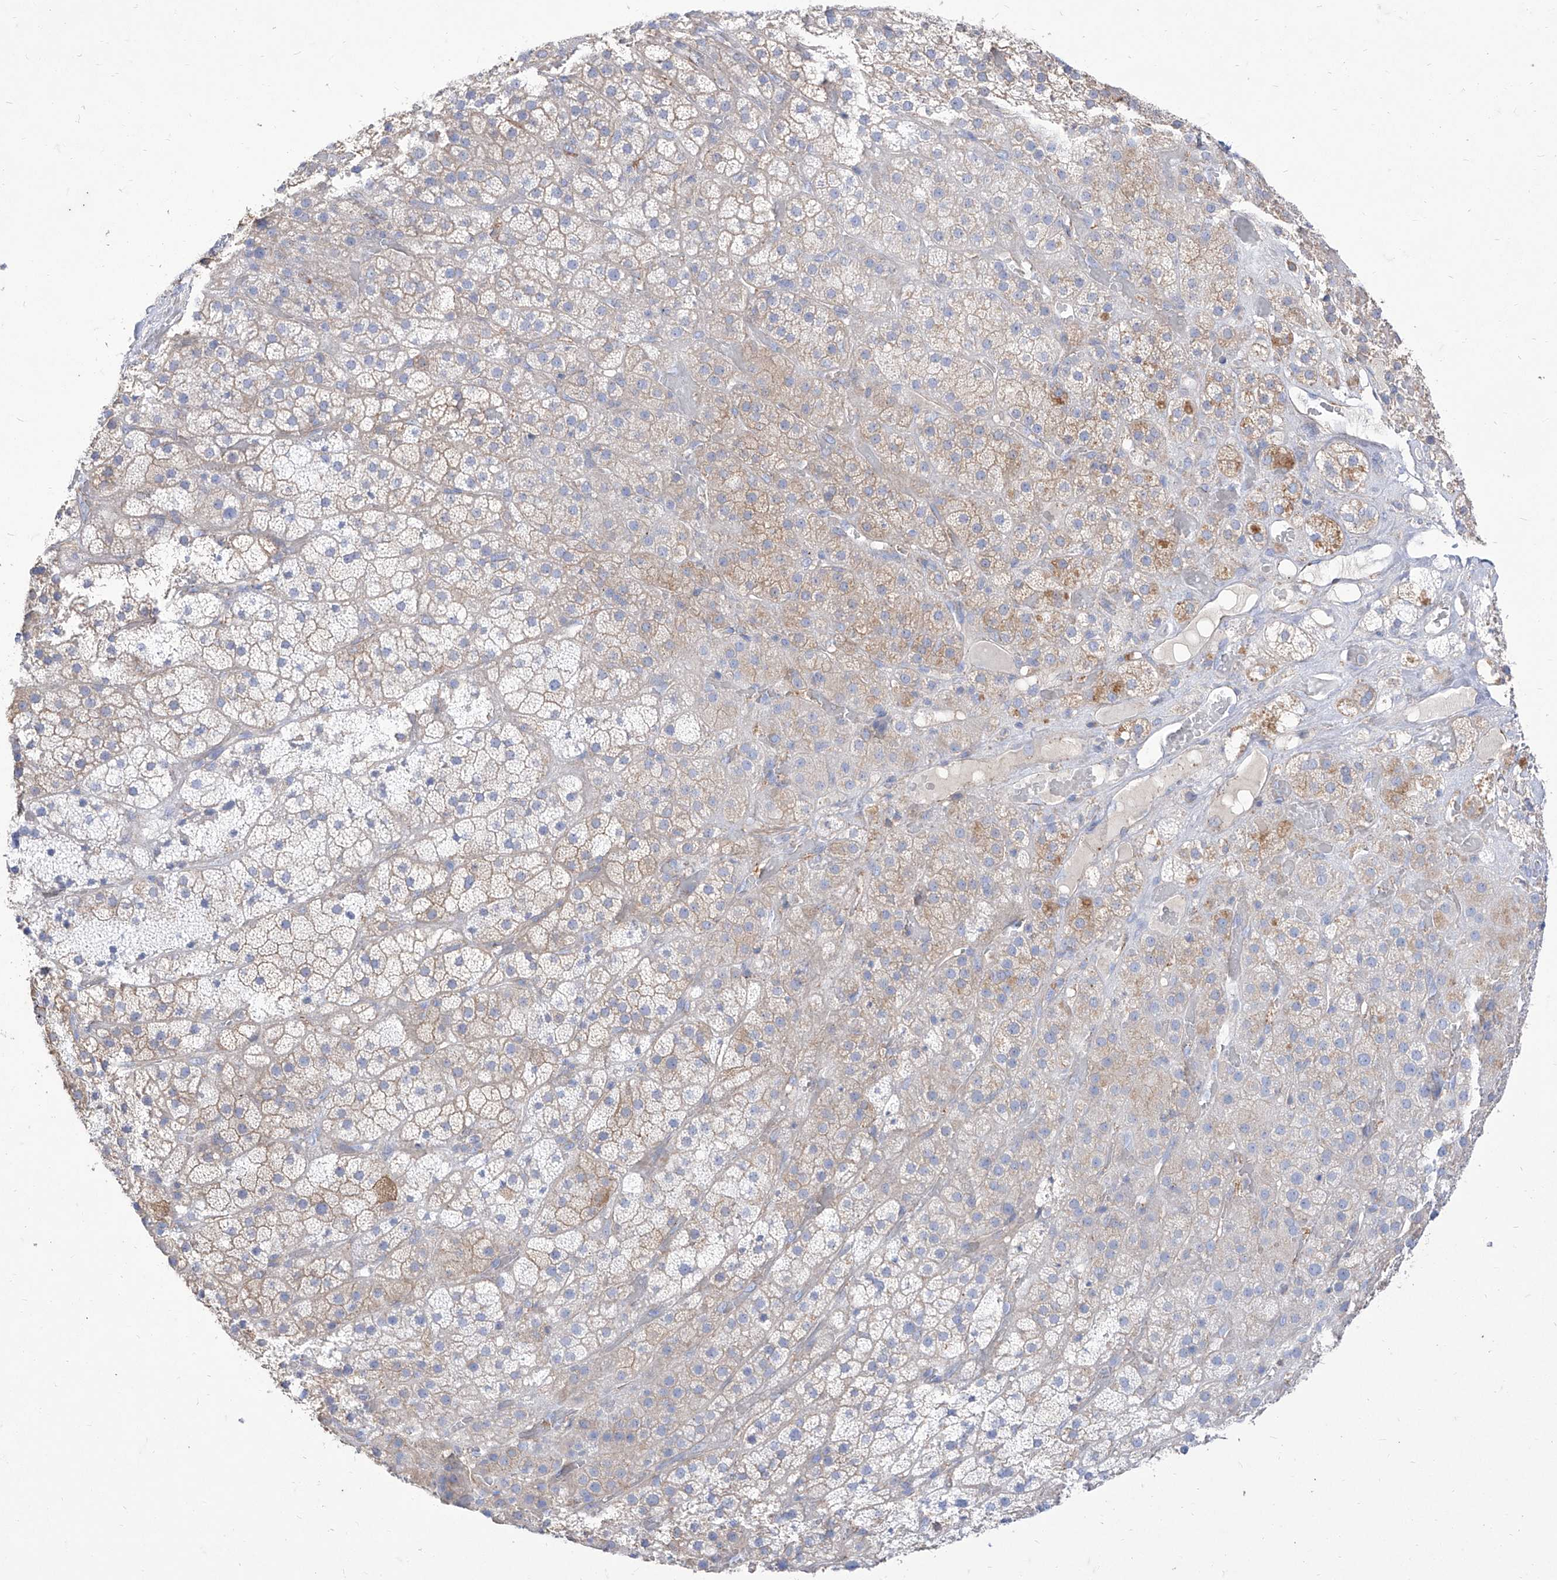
{"staining": {"intensity": "weak", "quantity": "25%-75%", "location": "cytoplasmic/membranous"}, "tissue": "adrenal gland", "cell_type": "Glandular cells", "image_type": "normal", "snomed": [{"axis": "morphology", "description": "Normal tissue, NOS"}, {"axis": "topography", "description": "Adrenal gland"}], "caption": "Glandular cells reveal low levels of weak cytoplasmic/membranous positivity in about 25%-75% of cells in unremarkable human adrenal gland. The protein of interest is stained brown, and the nuclei are stained in blue (DAB IHC with brightfield microscopy, high magnification).", "gene": "C1orf74", "patient": {"sex": "male", "age": 57}}